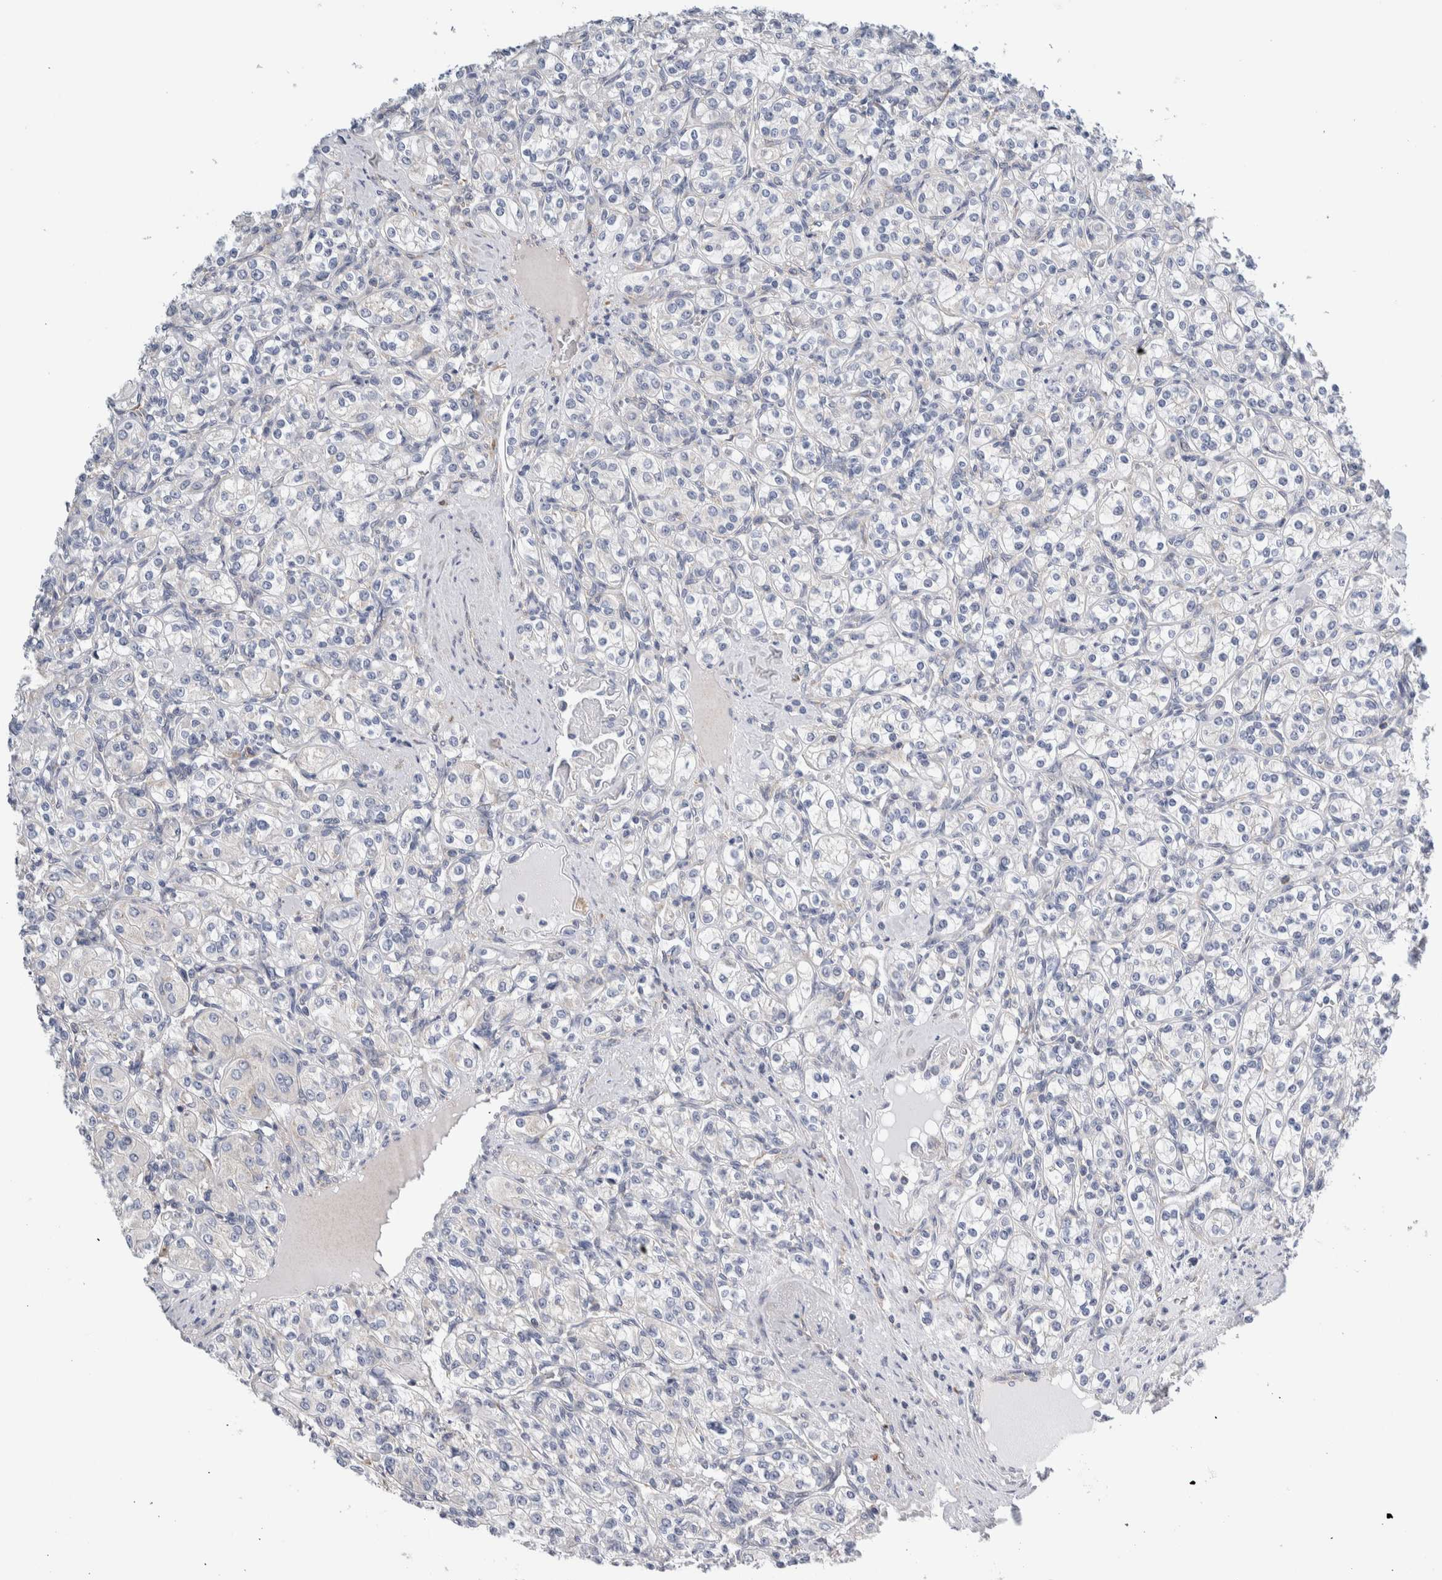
{"staining": {"intensity": "negative", "quantity": "none", "location": "none"}, "tissue": "renal cancer", "cell_type": "Tumor cells", "image_type": "cancer", "snomed": [{"axis": "morphology", "description": "Adenocarcinoma, NOS"}, {"axis": "topography", "description": "Kidney"}], "caption": "Immunohistochemistry histopathology image of neoplastic tissue: human renal adenocarcinoma stained with DAB (3,3'-diaminobenzidine) exhibits no significant protein positivity in tumor cells.", "gene": "RACK1", "patient": {"sex": "male", "age": 77}}